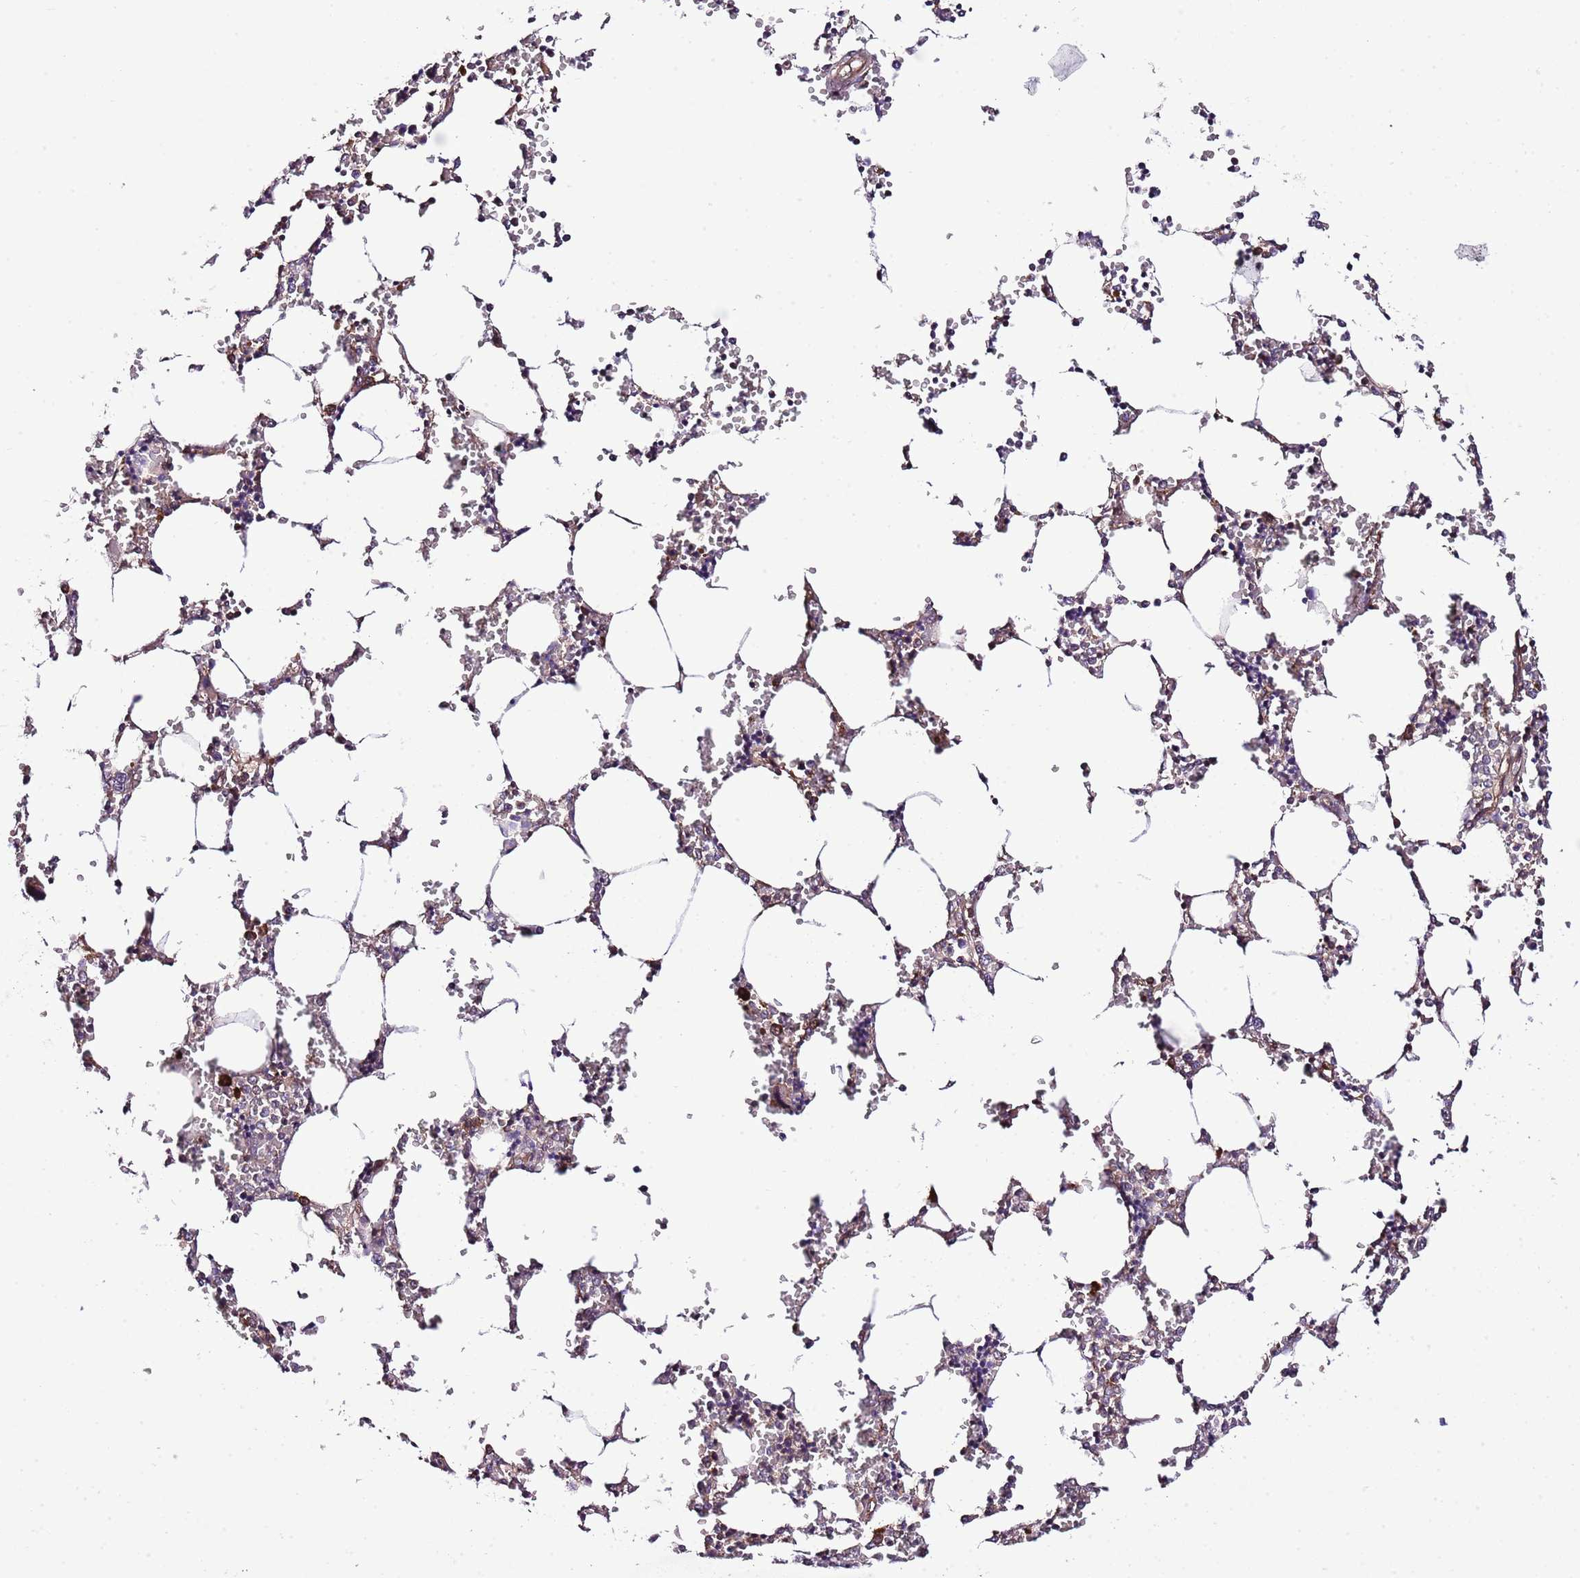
{"staining": {"intensity": "weak", "quantity": "<25%", "location": "cytoplasmic/membranous"}, "tissue": "bone marrow", "cell_type": "Hematopoietic cells", "image_type": "normal", "snomed": [{"axis": "morphology", "description": "Normal tissue, NOS"}, {"axis": "topography", "description": "Bone marrow"}], "caption": "High magnification brightfield microscopy of normal bone marrow stained with DAB (brown) and counterstained with hematoxylin (blue): hematopoietic cells show no significant positivity. (Stains: DAB (3,3'-diaminobenzidine) IHC with hematoxylin counter stain, Microscopy: brightfield microscopy at high magnification).", "gene": "DONSON", "patient": {"sex": "male", "age": 64}}